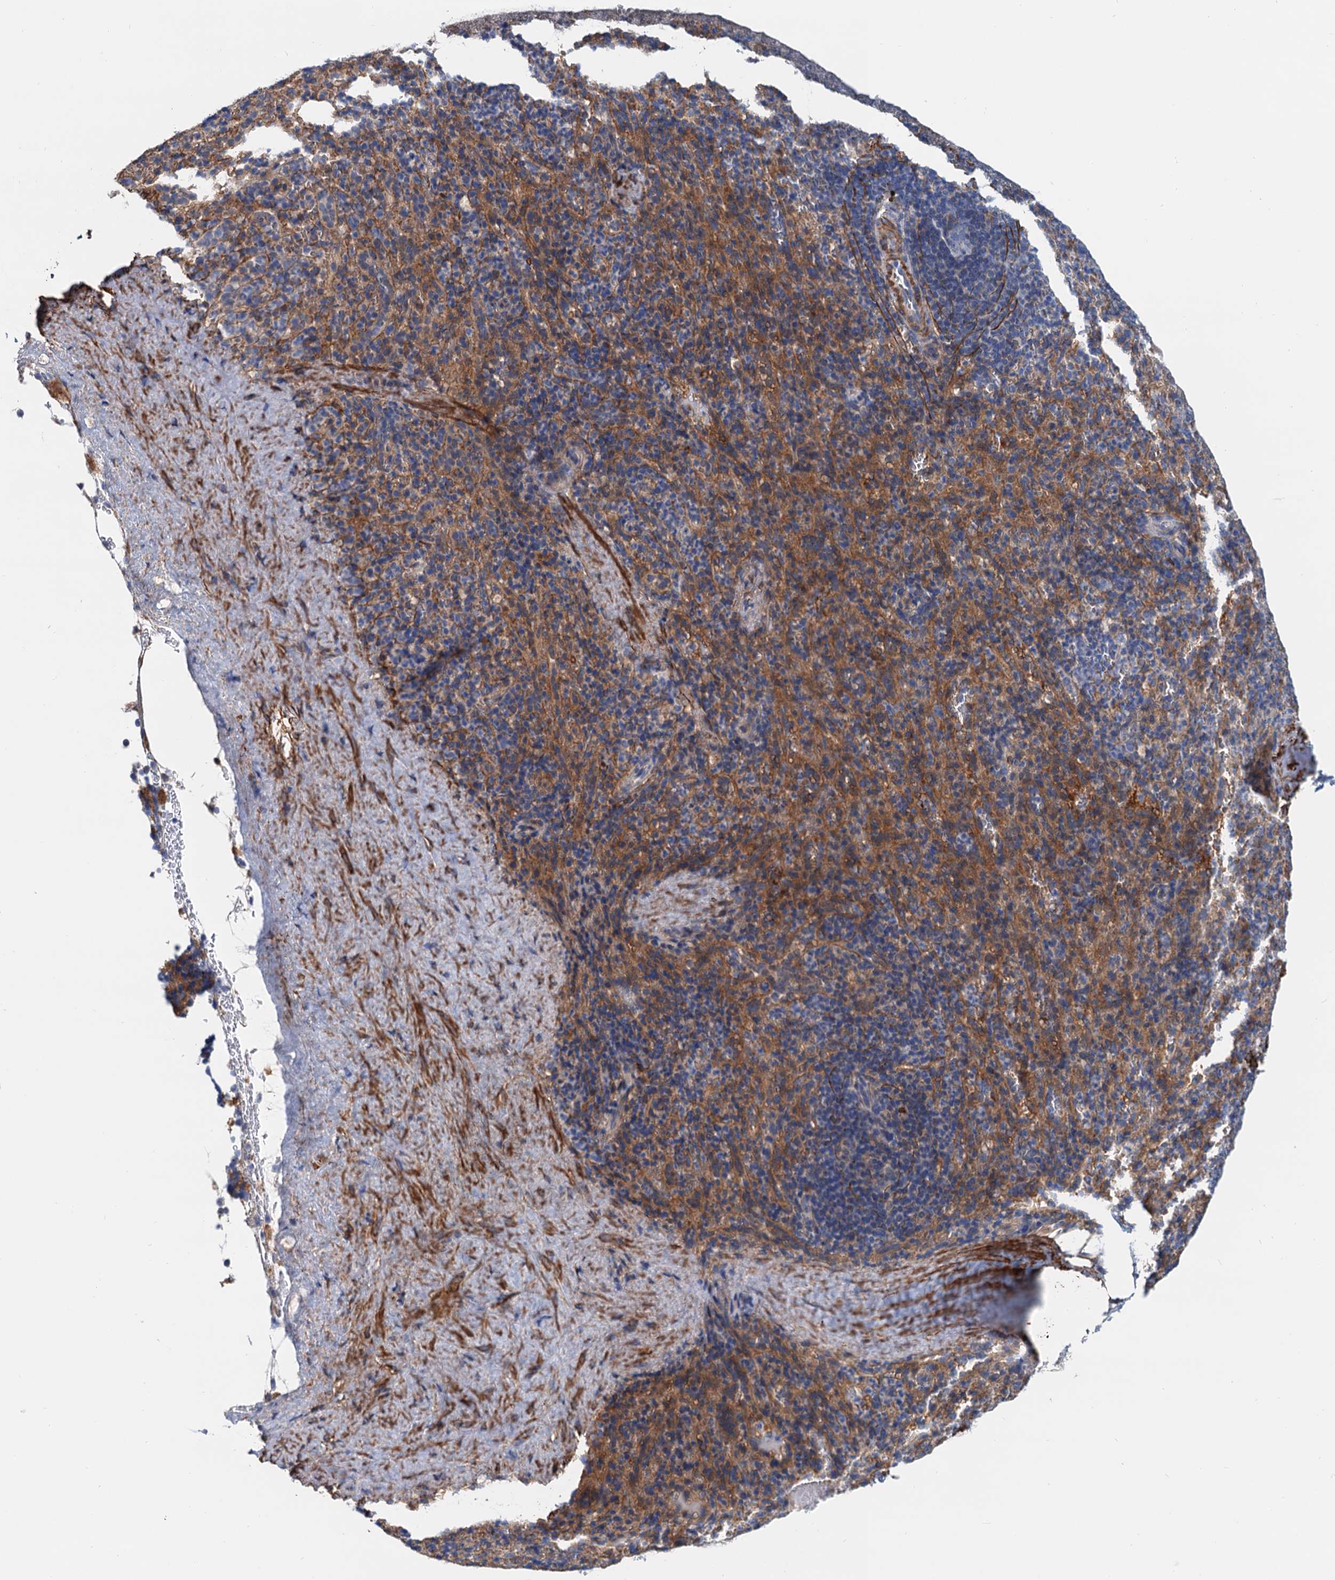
{"staining": {"intensity": "moderate", "quantity": "<25%", "location": "cytoplasmic/membranous"}, "tissue": "spleen", "cell_type": "Cells in red pulp", "image_type": "normal", "snomed": [{"axis": "morphology", "description": "Normal tissue, NOS"}, {"axis": "topography", "description": "Spleen"}], "caption": "Immunohistochemistry (IHC) (DAB) staining of benign spleen displays moderate cytoplasmic/membranous protein positivity in about <25% of cells in red pulp.", "gene": "CSTPP1", "patient": {"sex": "female", "age": 21}}